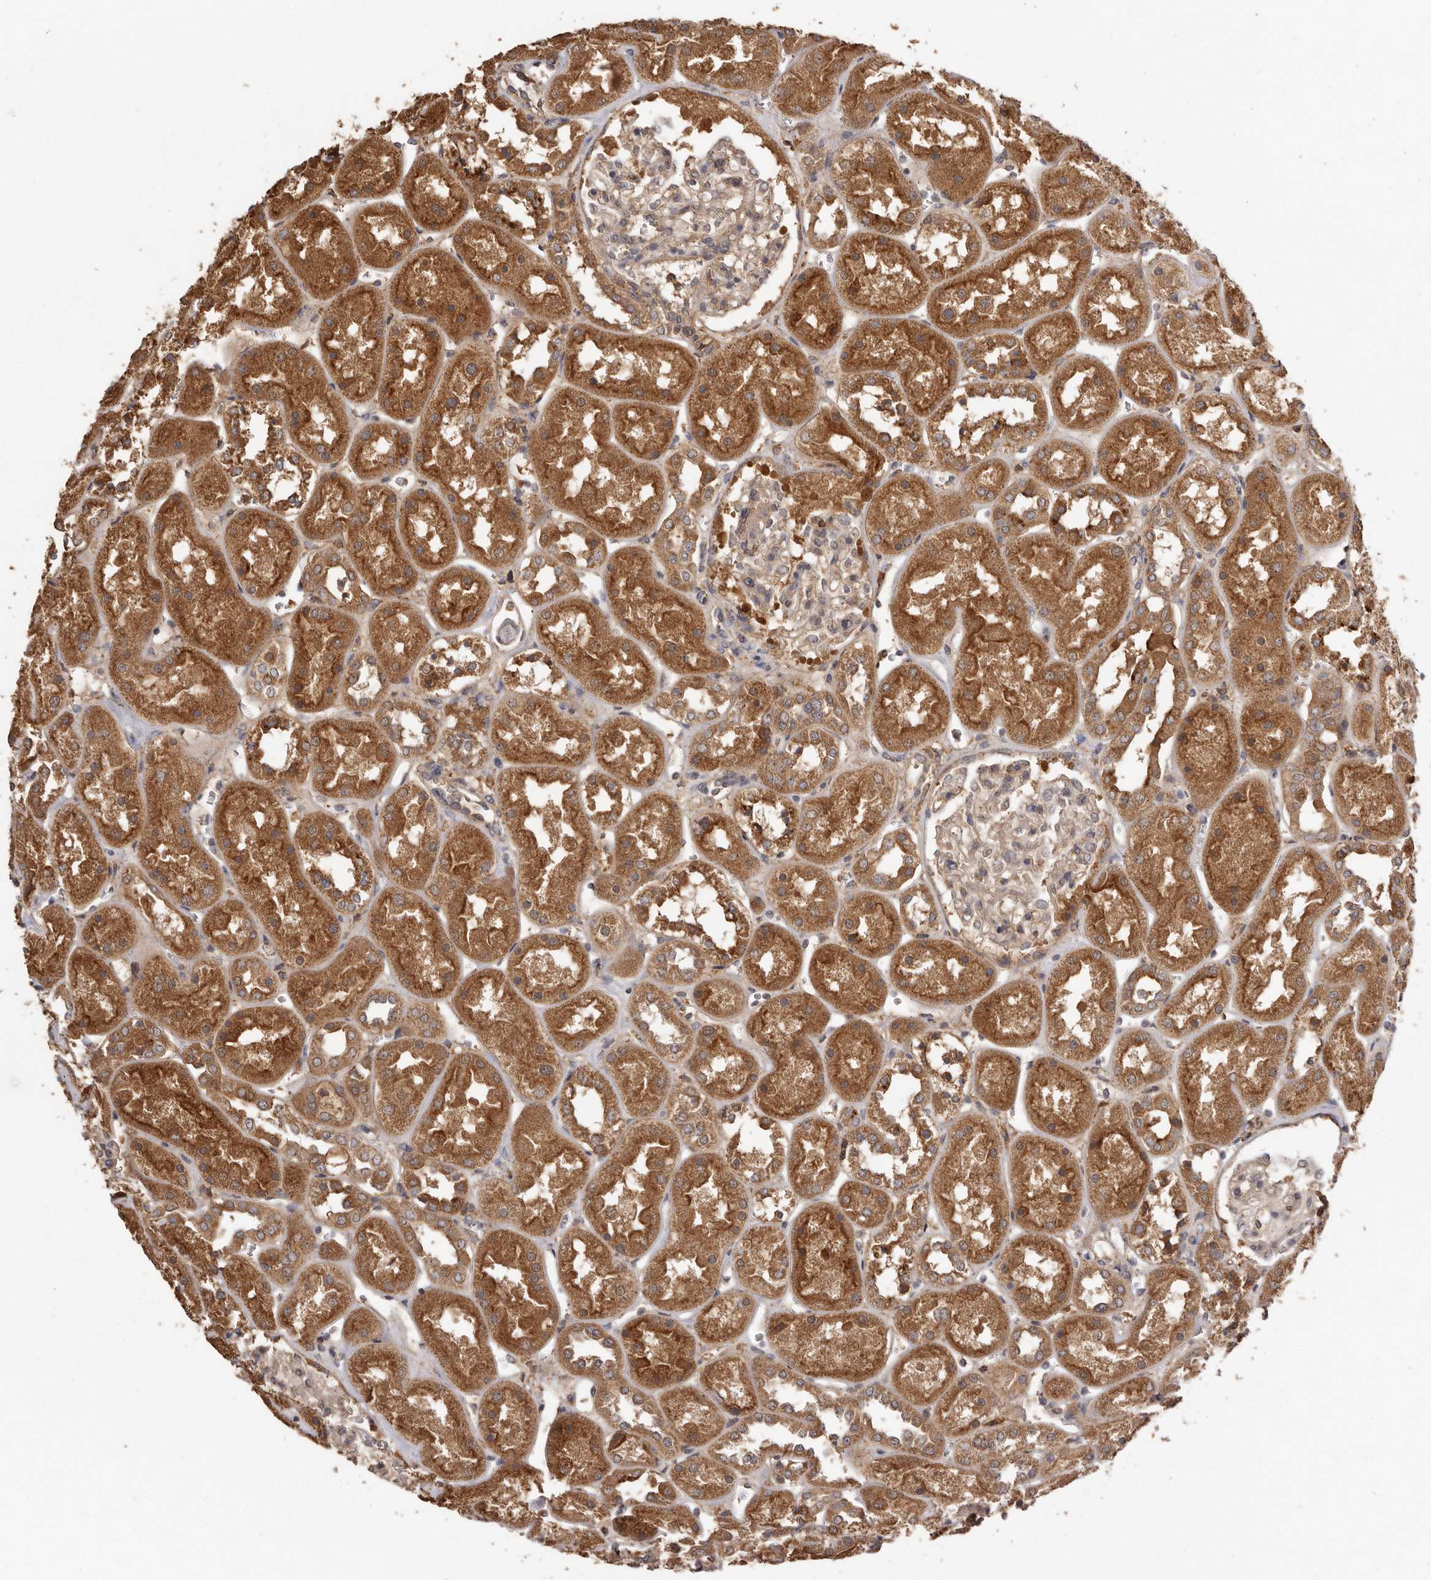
{"staining": {"intensity": "weak", "quantity": "25%-75%", "location": "cytoplasmic/membranous"}, "tissue": "kidney", "cell_type": "Cells in glomeruli", "image_type": "normal", "snomed": [{"axis": "morphology", "description": "Normal tissue, NOS"}, {"axis": "topography", "description": "Kidney"}], "caption": "Immunohistochemistry of benign human kidney displays low levels of weak cytoplasmic/membranous positivity in about 25%-75% of cells in glomeruli. The staining is performed using DAB (3,3'-diaminobenzidine) brown chromogen to label protein expression. The nuclei are counter-stained blue using hematoxylin.", "gene": "RWDD1", "patient": {"sex": "male", "age": 70}}